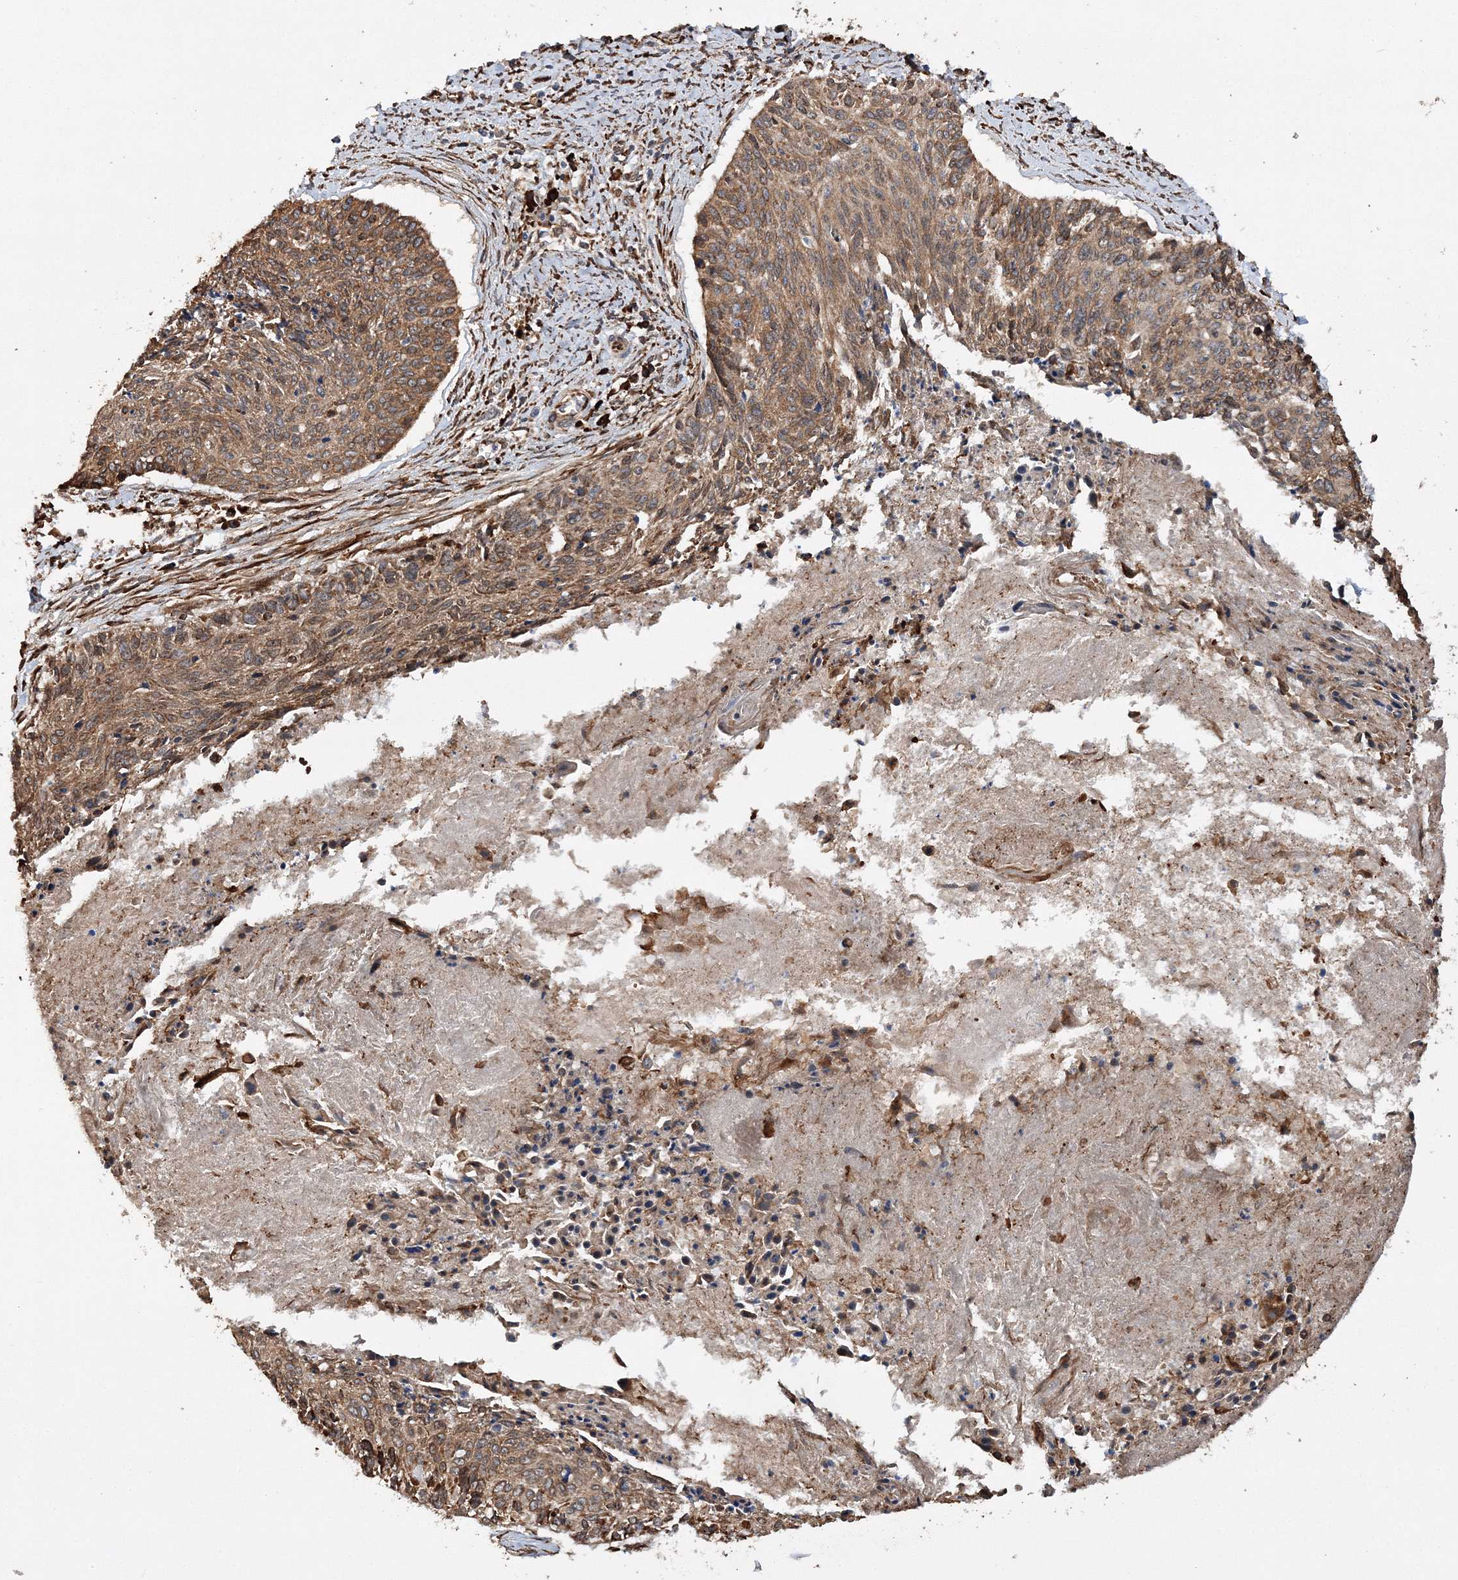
{"staining": {"intensity": "moderate", "quantity": ">75%", "location": "cytoplasmic/membranous"}, "tissue": "cervical cancer", "cell_type": "Tumor cells", "image_type": "cancer", "snomed": [{"axis": "morphology", "description": "Squamous cell carcinoma, NOS"}, {"axis": "topography", "description": "Cervix"}], "caption": "DAB immunohistochemical staining of squamous cell carcinoma (cervical) demonstrates moderate cytoplasmic/membranous protein staining in about >75% of tumor cells. (IHC, brightfield microscopy, high magnification).", "gene": "SCRN3", "patient": {"sex": "female", "age": 55}}